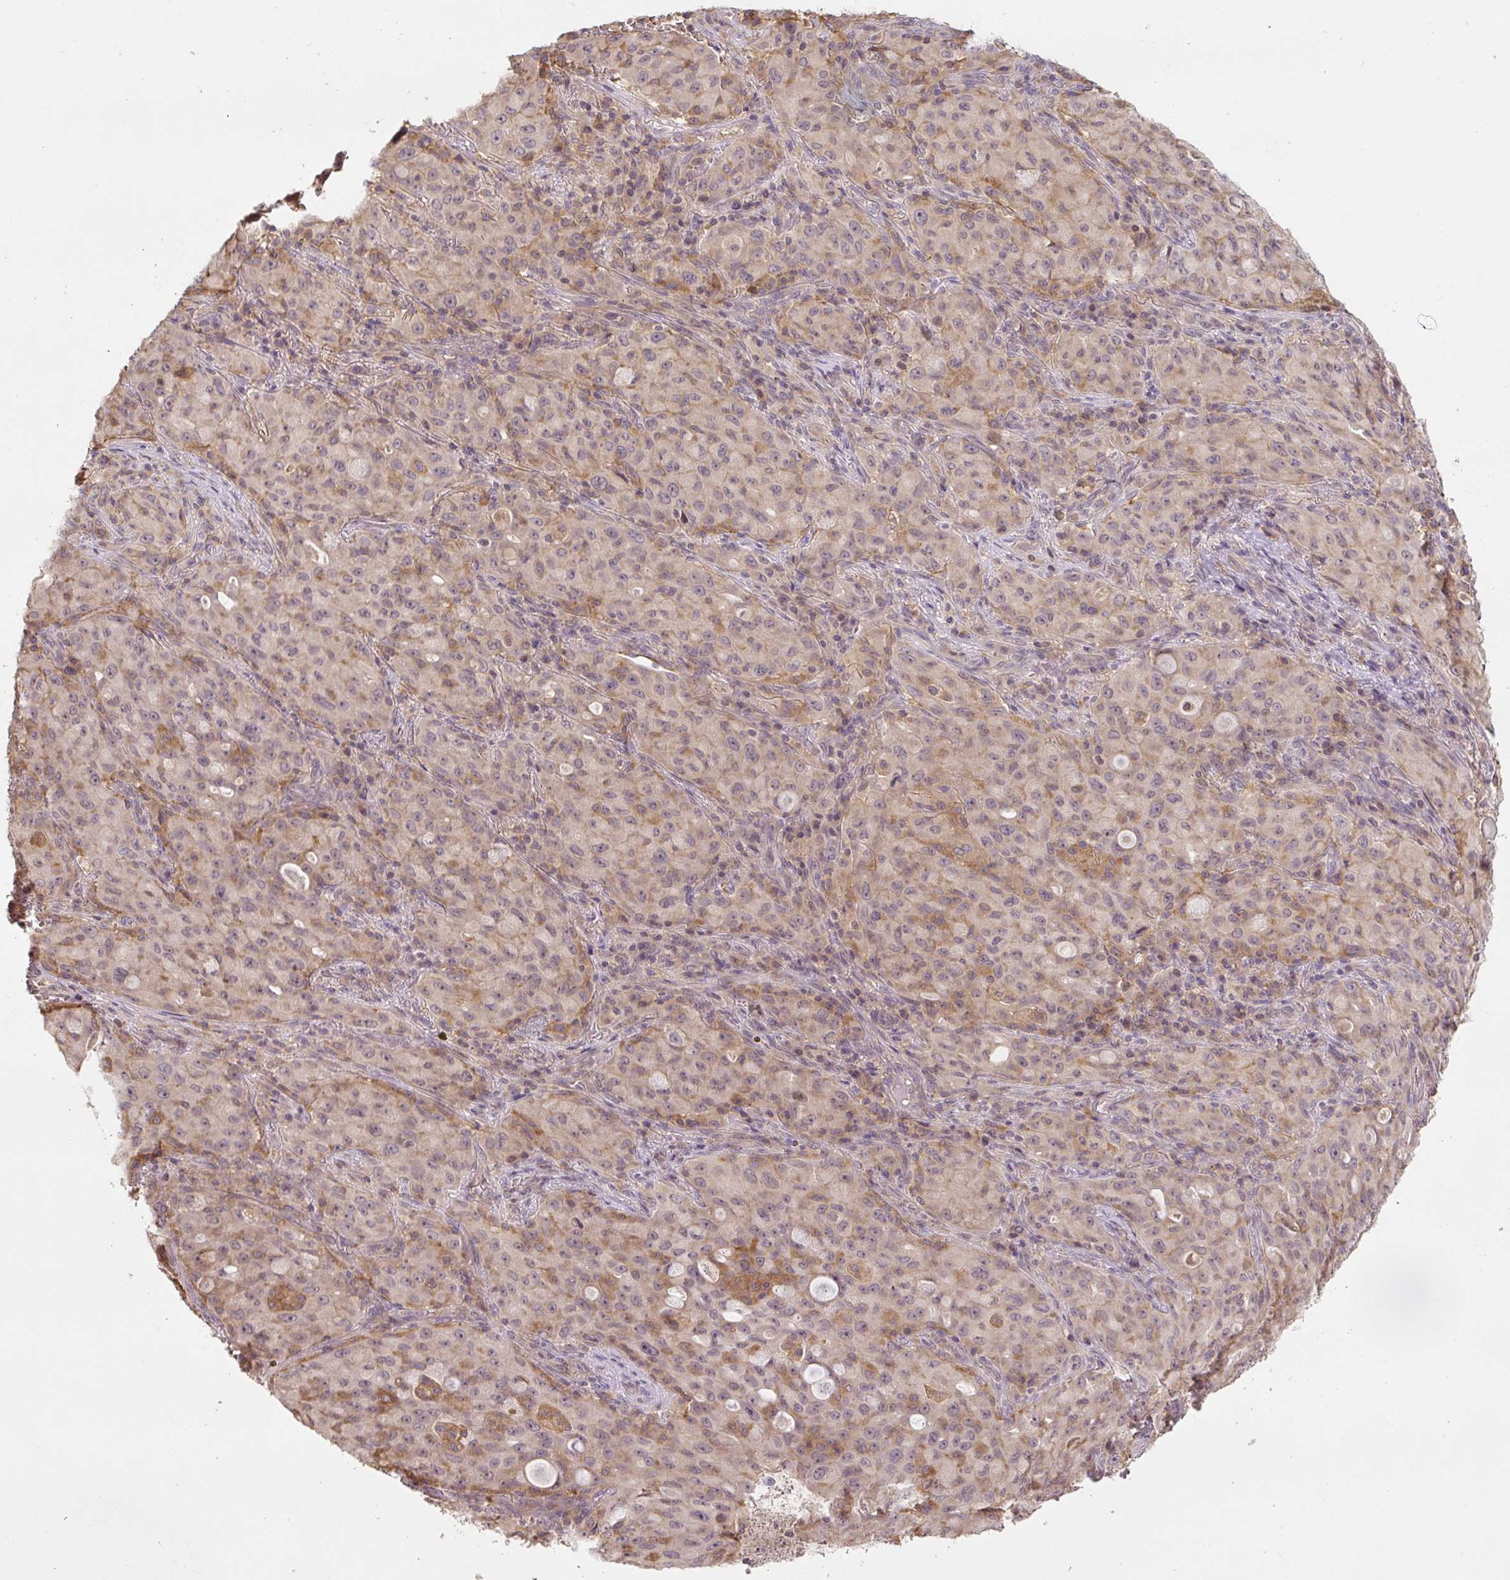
{"staining": {"intensity": "weak", "quantity": "<25%", "location": "cytoplasmic/membranous"}, "tissue": "lung cancer", "cell_type": "Tumor cells", "image_type": "cancer", "snomed": [{"axis": "morphology", "description": "Adenocarcinoma, NOS"}, {"axis": "topography", "description": "Lung"}], "caption": "DAB (3,3'-diaminobenzidine) immunohistochemical staining of human adenocarcinoma (lung) reveals no significant positivity in tumor cells.", "gene": "C2orf73", "patient": {"sex": "female", "age": 44}}